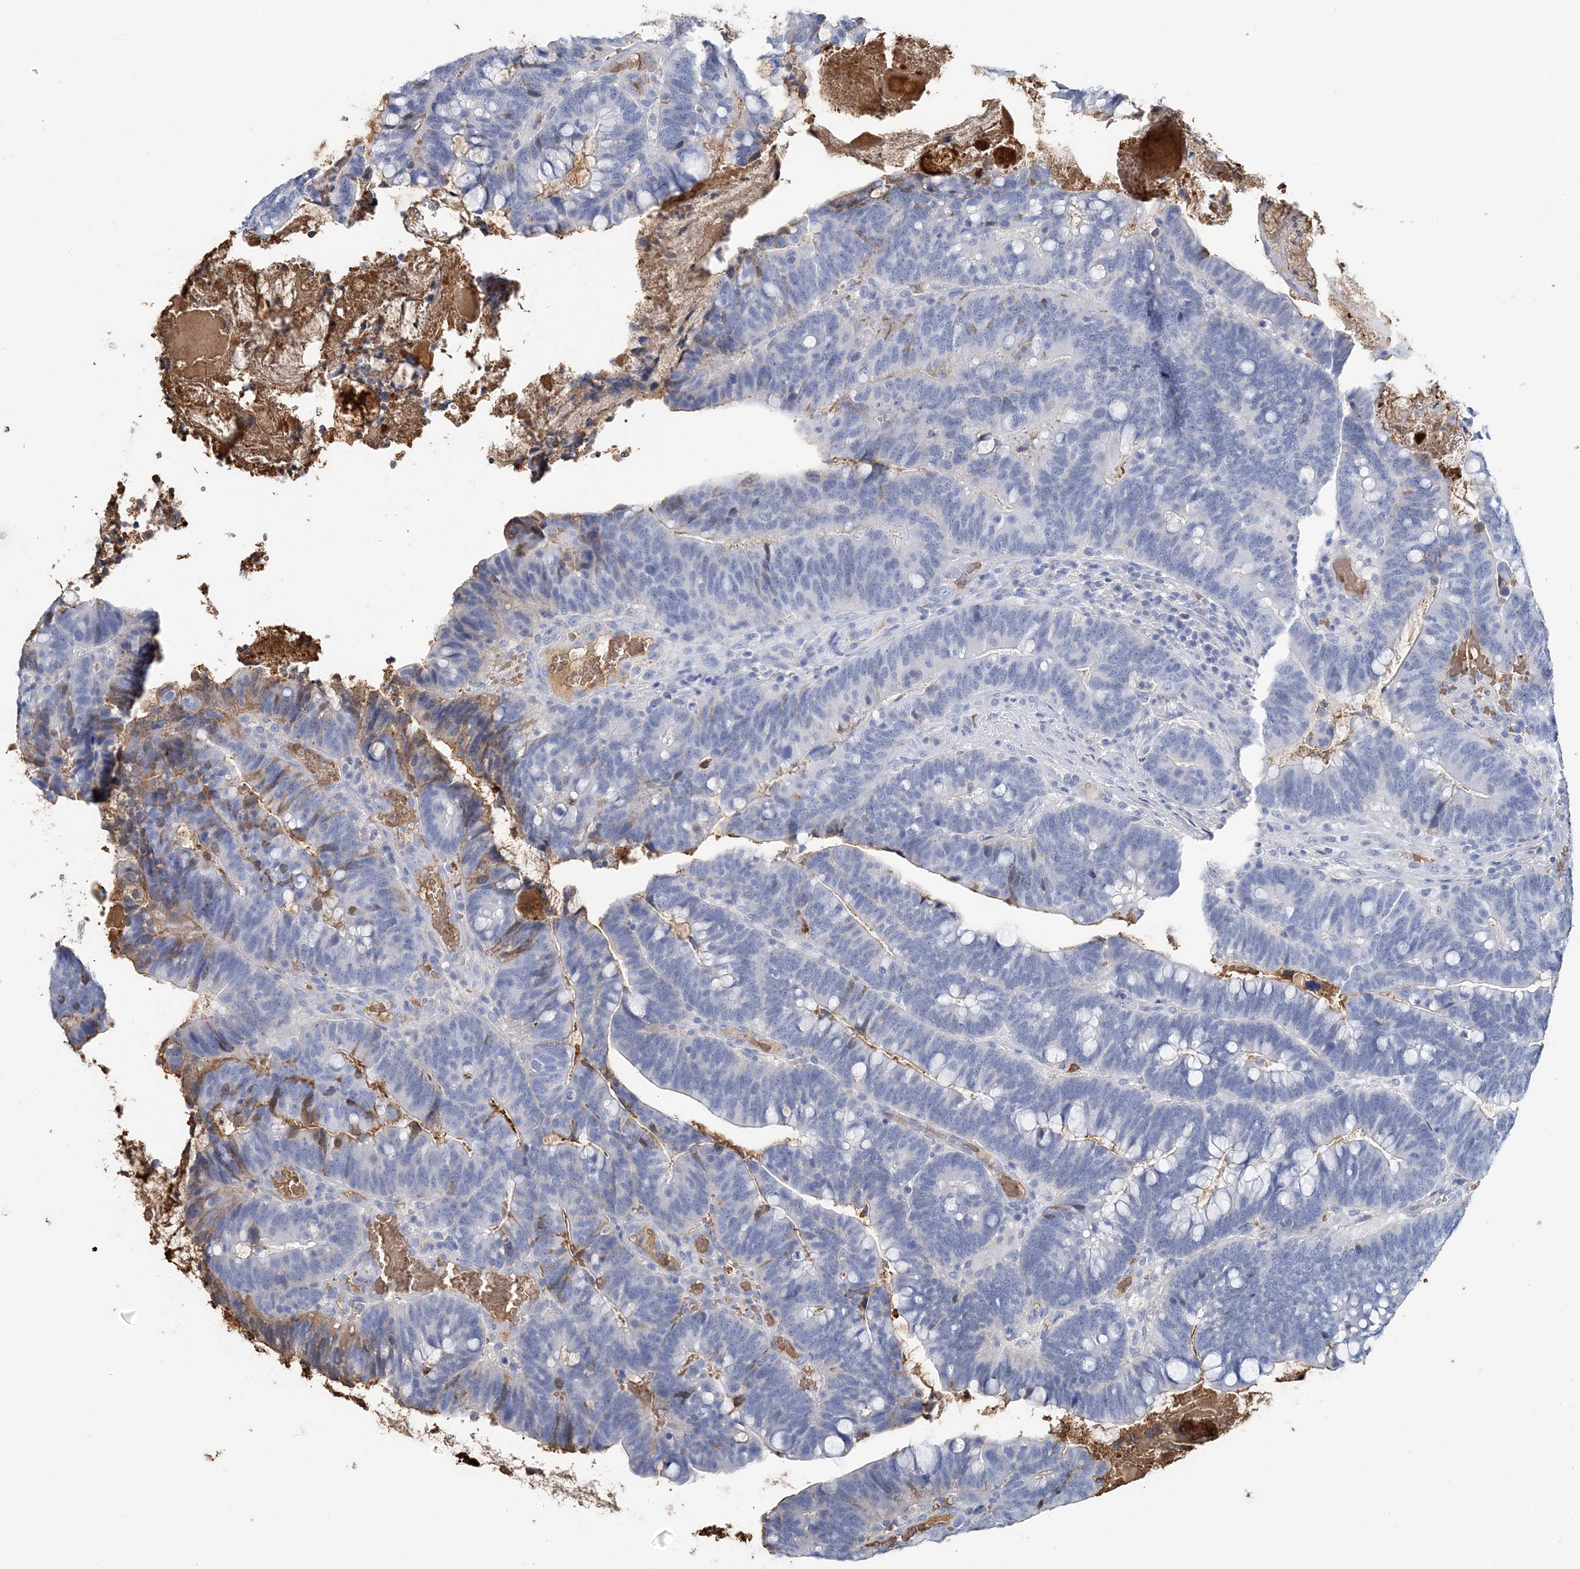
{"staining": {"intensity": "negative", "quantity": "none", "location": "none"}, "tissue": "colorectal cancer", "cell_type": "Tumor cells", "image_type": "cancer", "snomed": [{"axis": "morphology", "description": "Adenocarcinoma, NOS"}, {"axis": "topography", "description": "Colon"}], "caption": "Adenocarcinoma (colorectal) stained for a protein using immunohistochemistry (IHC) exhibits no expression tumor cells.", "gene": "HBD", "patient": {"sex": "female", "age": 66}}